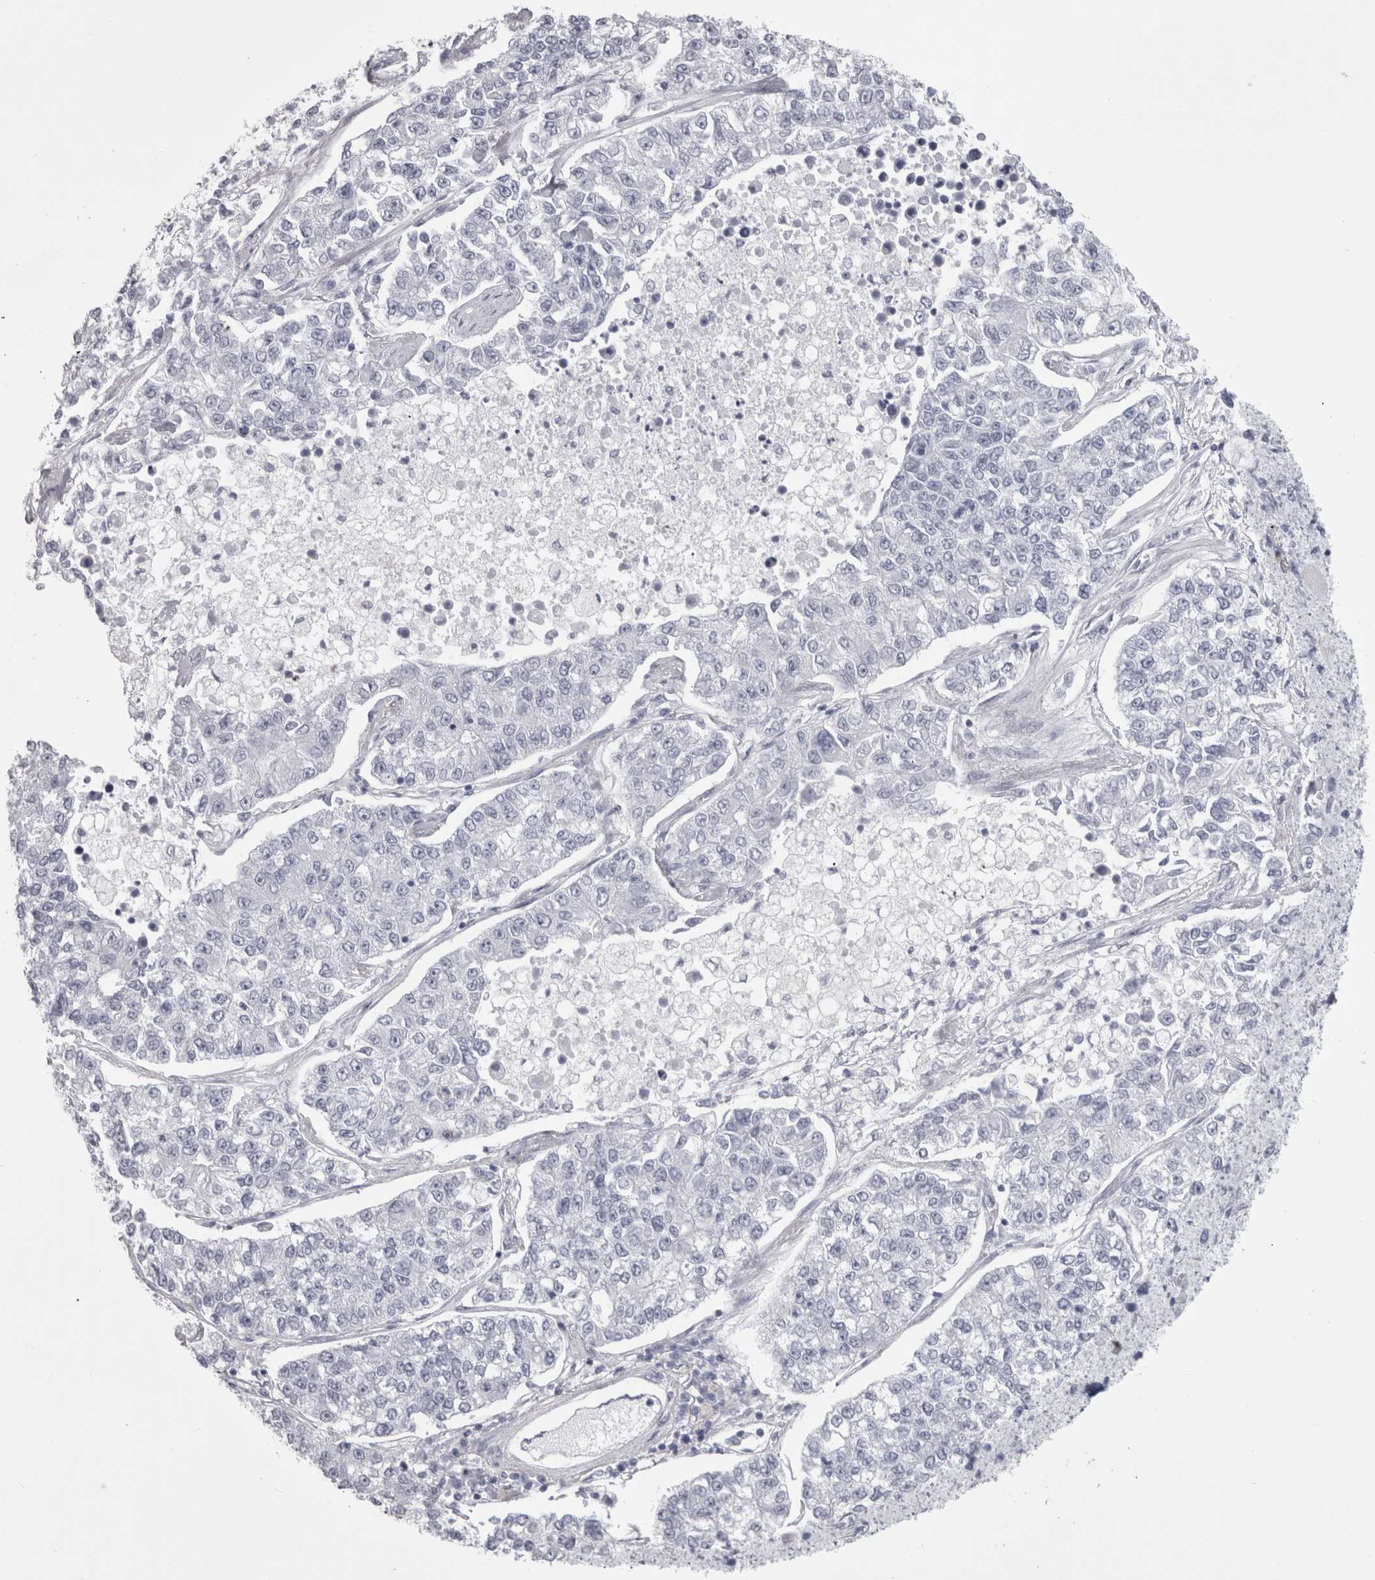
{"staining": {"intensity": "negative", "quantity": "none", "location": "none"}, "tissue": "lung cancer", "cell_type": "Tumor cells", "image_type": "cancer", "snomed": [{"axis": "morphology", "description": "Adenocarcinoma, NOS"}, {"axis": "topography", "description": "Lung"}], "caption": "High magnification brightfield microscopy of lung adenocarcinoma stained with DAB (3,3'-diaminobenzidine) (brown) and counterstained with hematoxylin (blue): tumor cells show no significant positivity.", "gene": "SKAP1", "patient": {"sex": "male", "age": 49}}